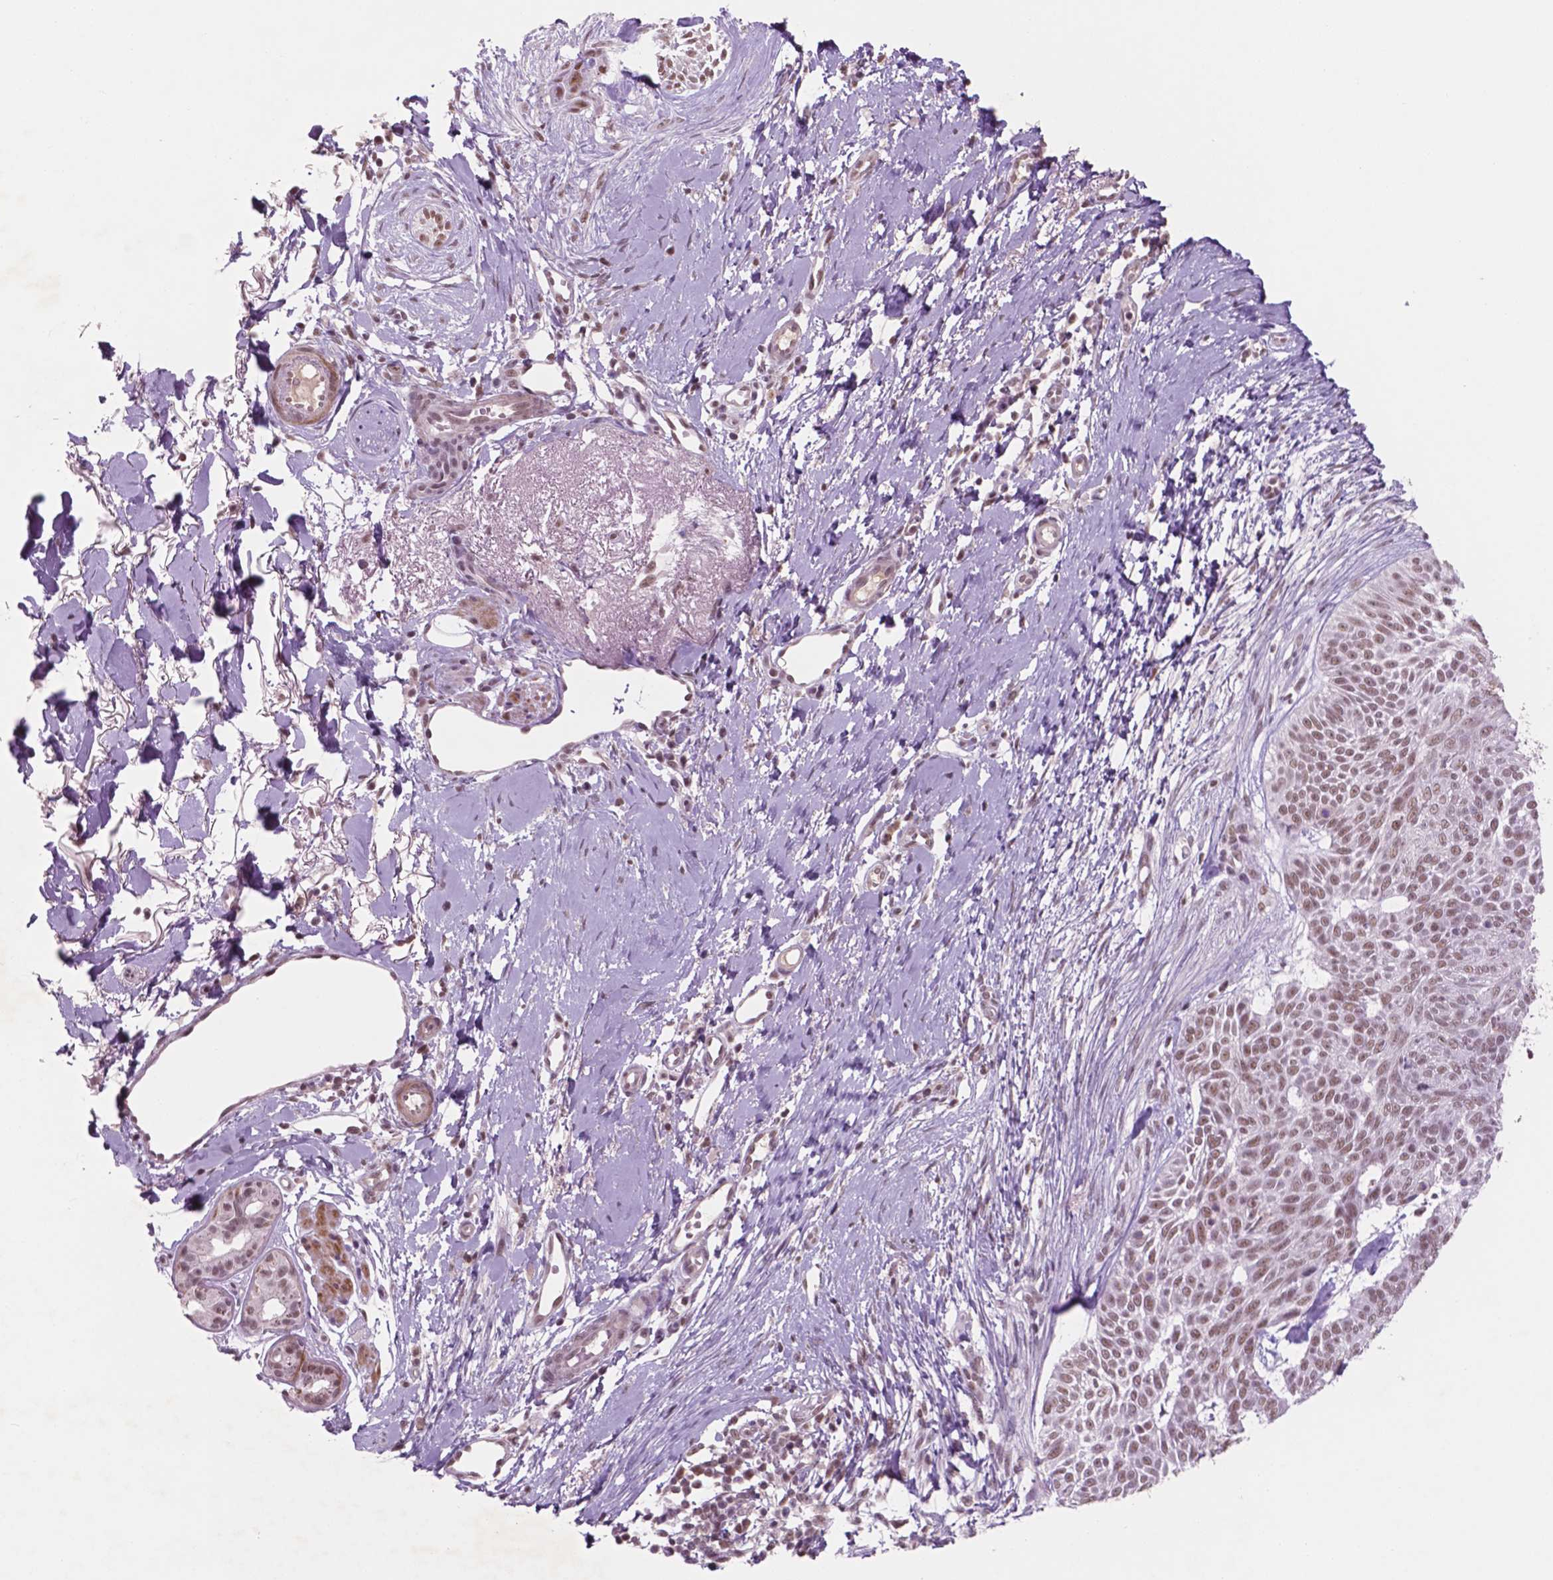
{"staining": {"intensity": "weak", "quantity": ">75%", "location": "nuclear"}, "tissue": "skin cancer", "cell_type": "Tumor cells", "image_type": "cancer", "snomed": [{"axis": "morphology", "description": "Normal tissue, NOS"}, {"axis": "morphology", "description": "Basal cell carcinoma"}, {"axis": "topography", "description": "Skin"}], "caption": "Approximately >75% of tumor cells in human skin basal cell carcinoma demonstrate weak nuclear protein expression as visualized by brown immunohistochemical staining.", "gene": "CTR9", "patient": {"sex": "male", "age": 84}}